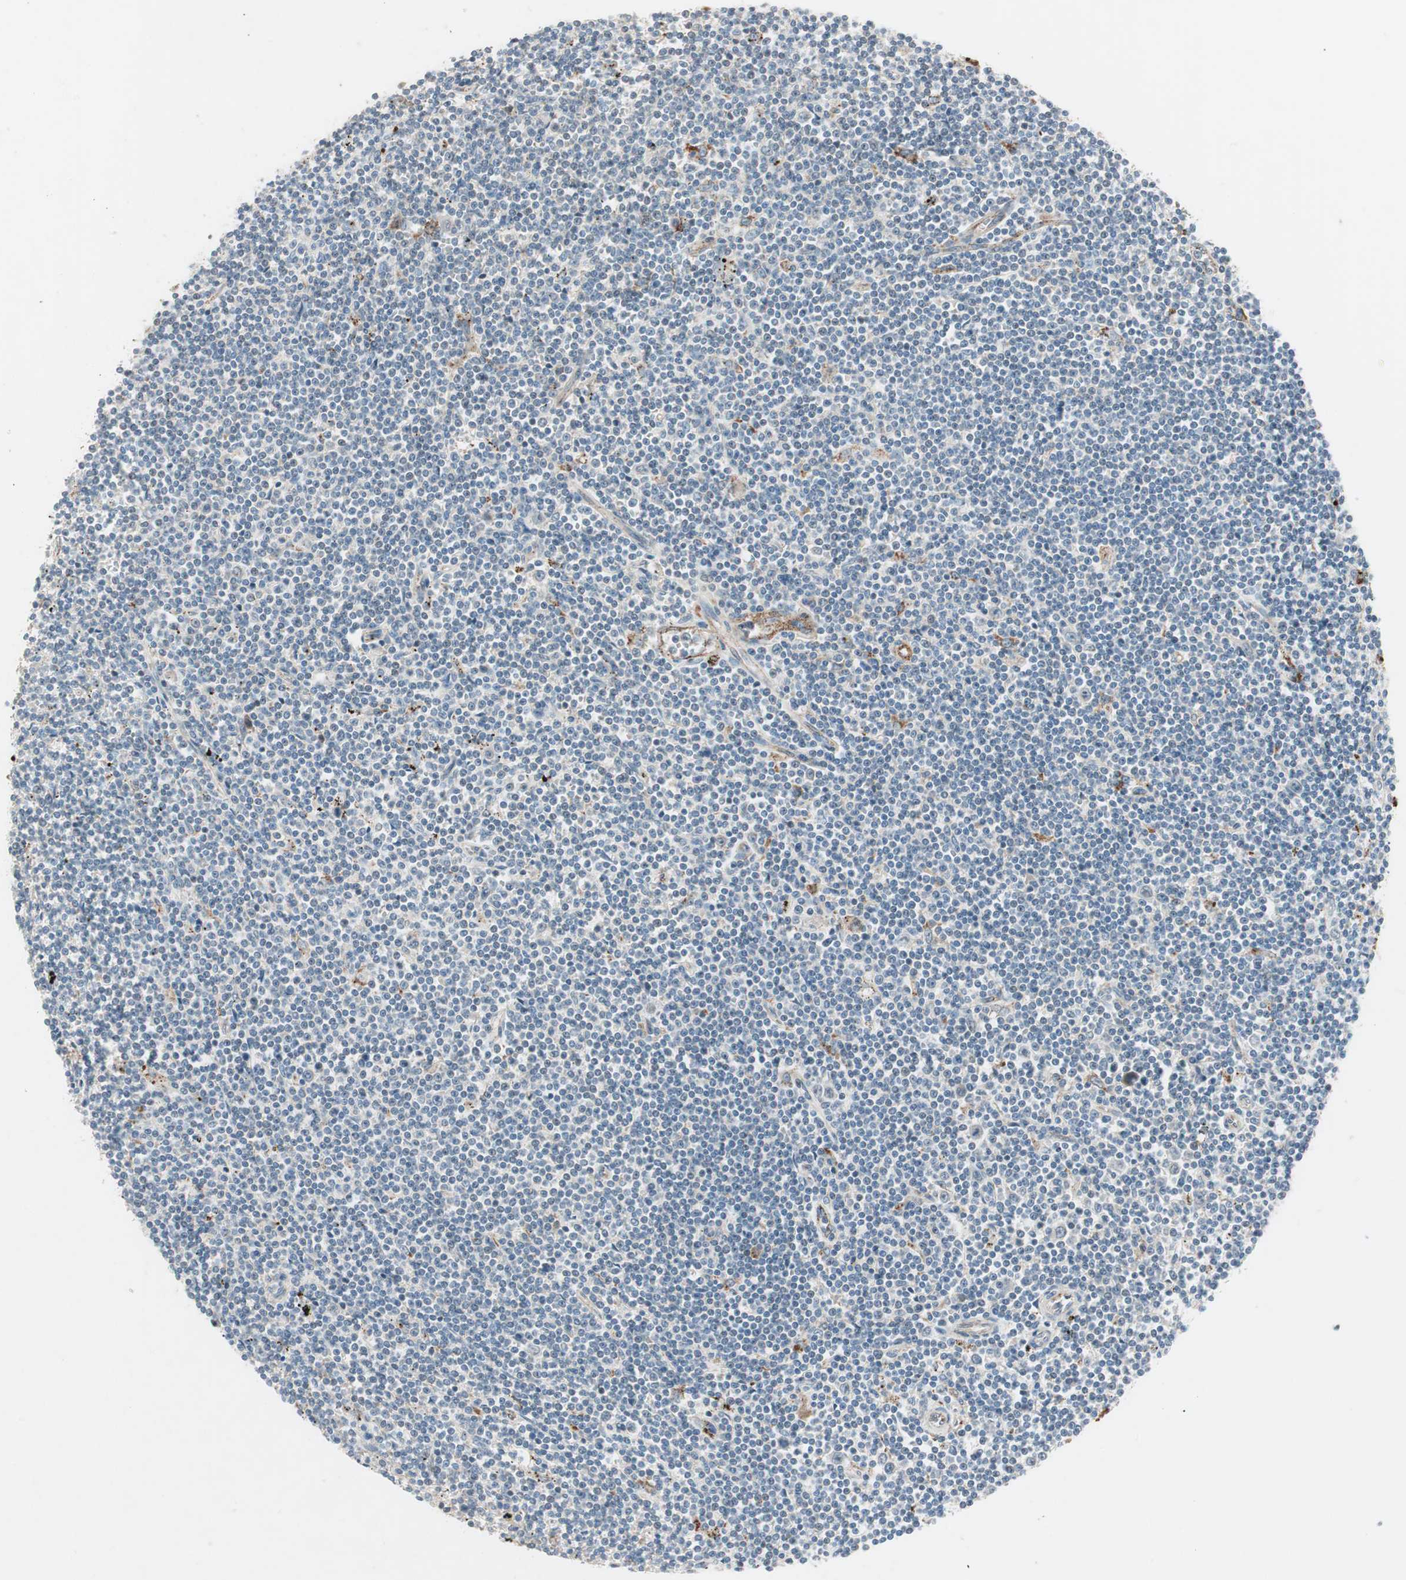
{"staining": {"intensity": "negative", "quantity": "none", "location": "none"}, "tissue": "lymphoma", "cell_type": "Tumor cells", "image_type": "cancer", "snomed": [{"axis": "morphology", "description": "Malignant lymphoma, non-Hodgkin's type, Low grade"}, {"axis": "topography", "description": "Spleen"}], "caption": "There is no significant expression in tumor cells of lymphoma.", "gene": "FGFR4", "patient": {"sex": "male", "age": 76}}